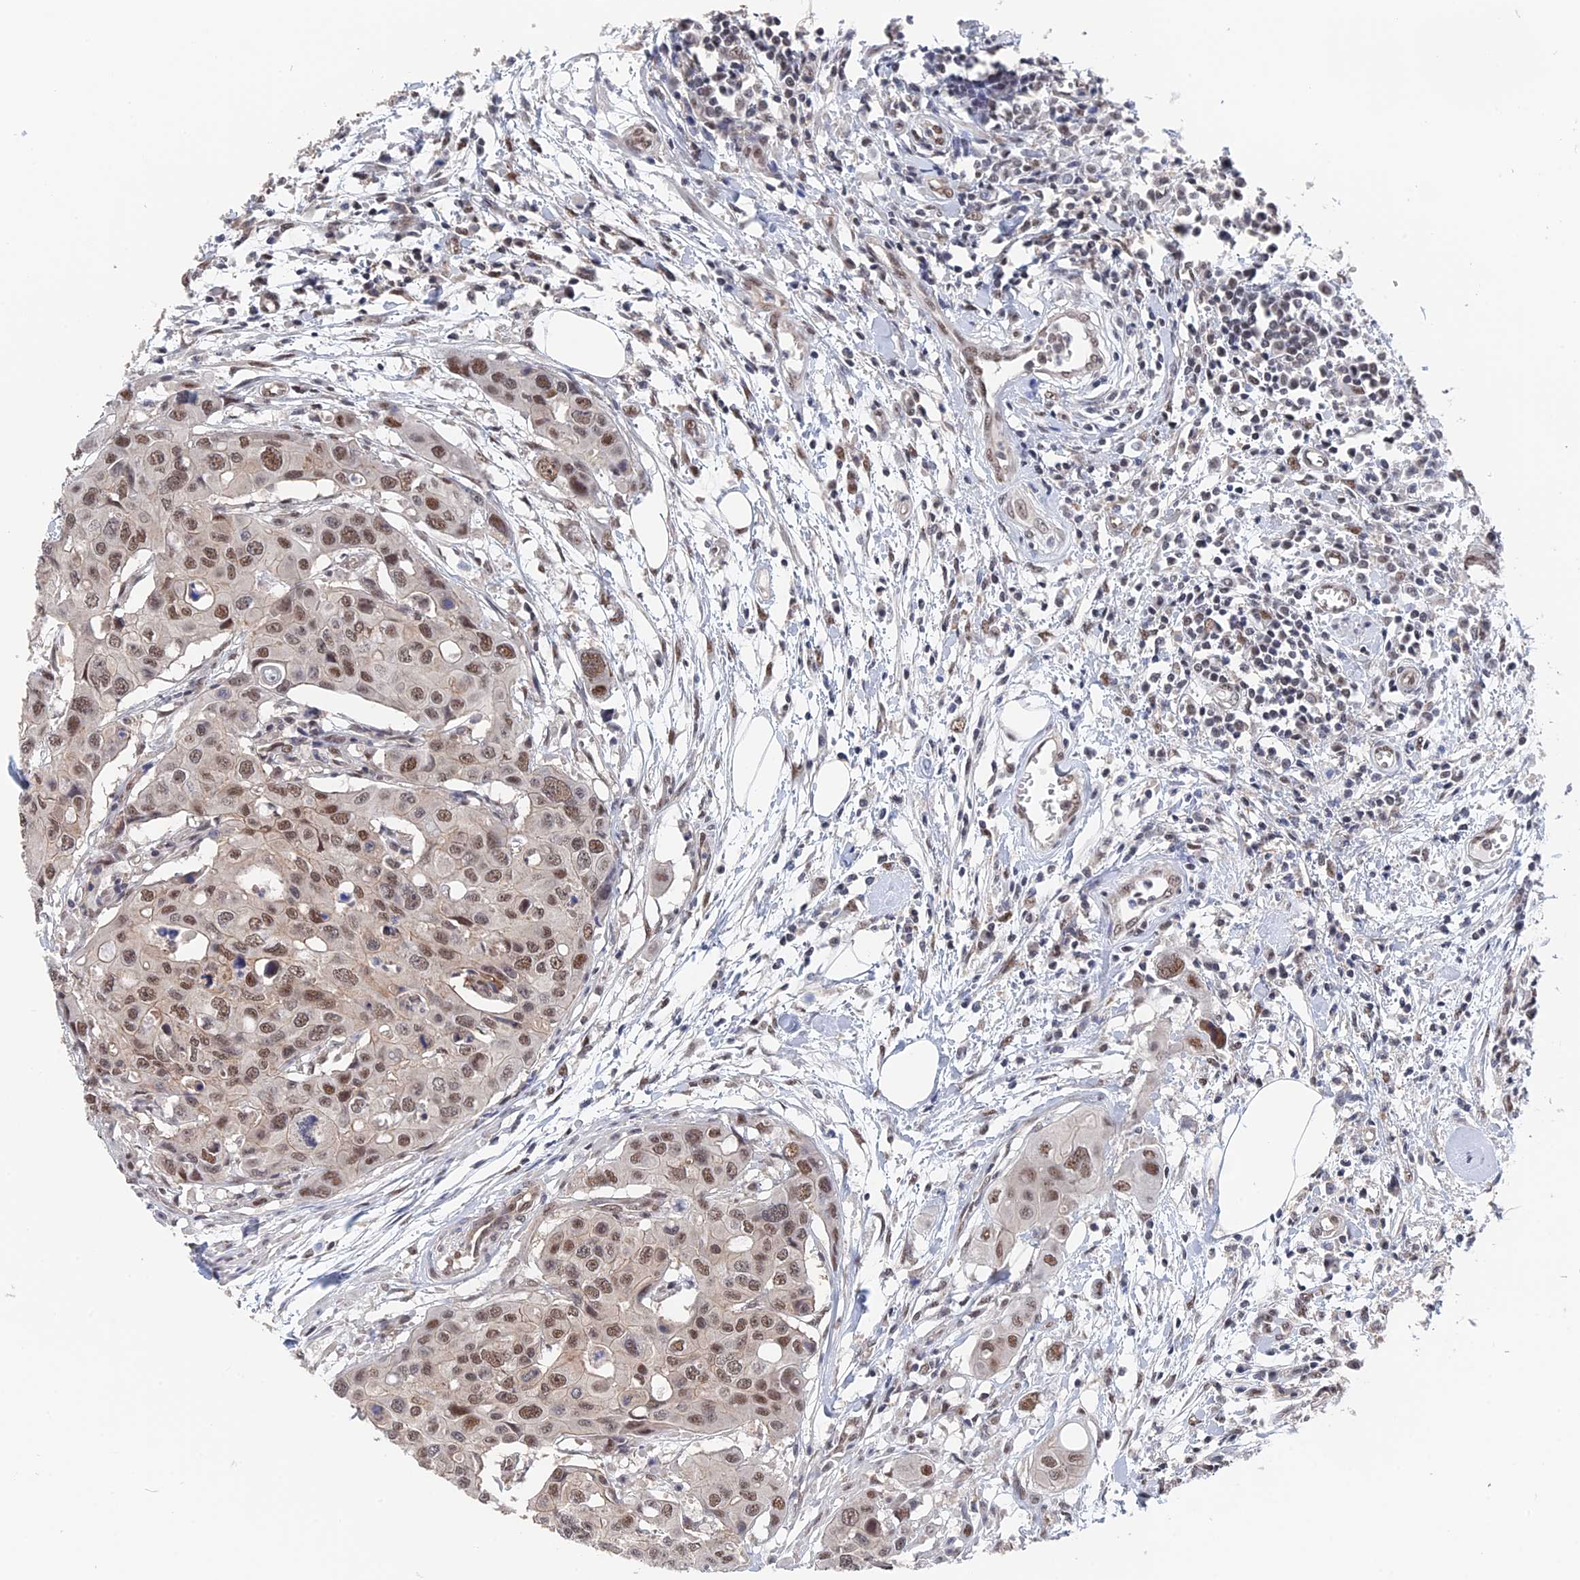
{"staining": {"intensity": "moderate", "quantity": ">75%", "location": "nuclear"}, "tissue": "colorectal cancer", "cell_type": "Tumor cells", "image_type": "cancer", "snomed": [{"axis": "morphology", "description": "Adenocarcinoma, NOS"}, {"axis": "topography", "description": "Colon"}], "caption": "The immunohistochemical stain labels moderate nuclear positivity in tumor cells of adenocarcinoma (colorectal) tissue.", "gene": "TSSC4", "patient": {"sex": "male", "age": 77}}